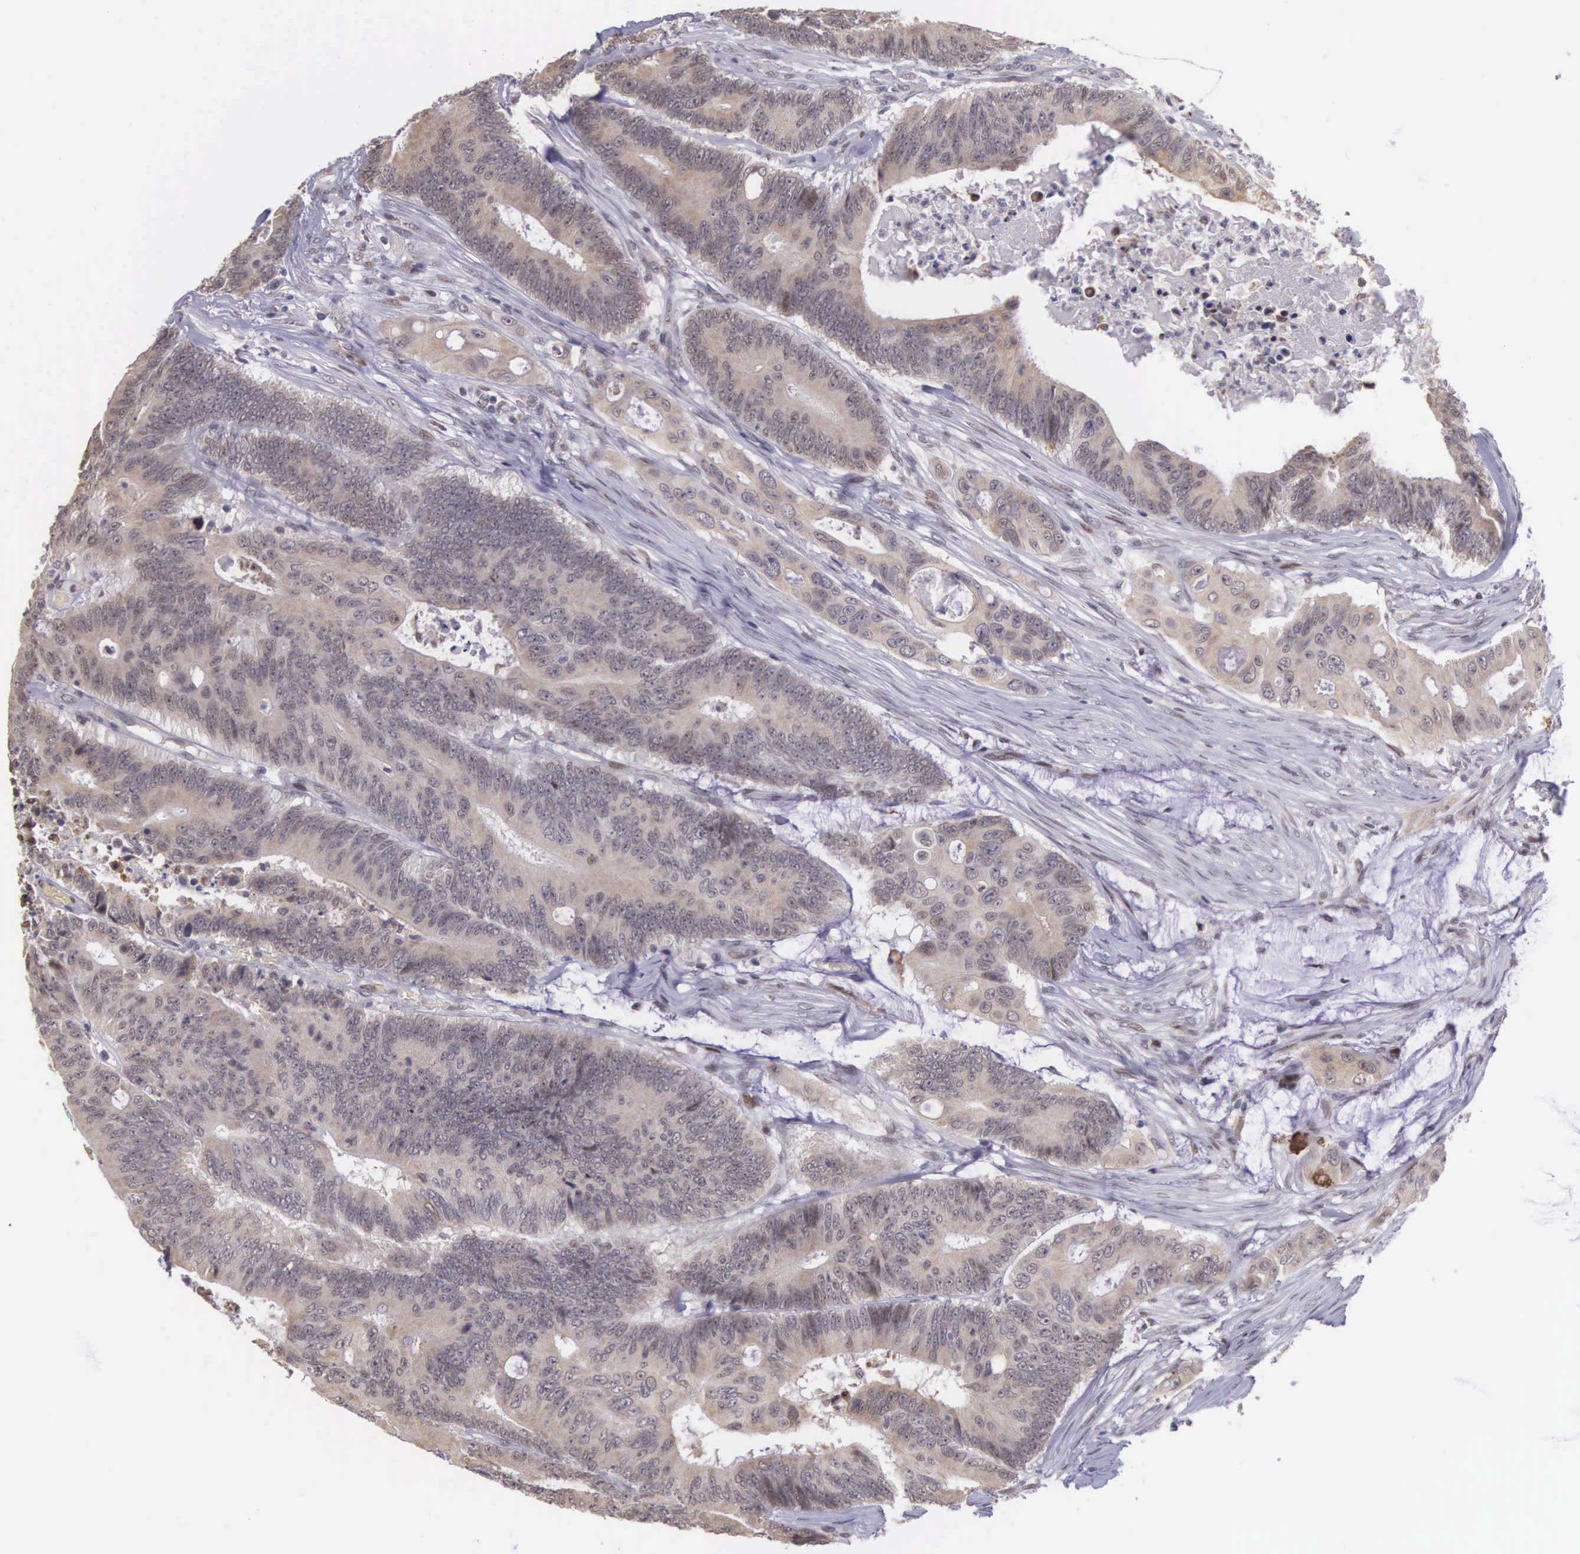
{"staining": {"intensity": "moderate", "quantity": ">75%", "location": "cytoplasmic/membranous"}, "tissue": "colorectal cancer", "cell_type": "Tumor cells", "image_type": "cancer", "snomed": [{"axis": "morphology", "description": "Adenocarcinoma, NOS"}, {"axis": "topography", "description": "Colon"}], "caption": "Immunohistochemistry staining of colorectal cancer, which exhibits medium levels of moderate cytoplasmic/membranous staining in about >75% of tumor cells indicating moderate cytoplasmic/membranous protein positivity. The staining was performed using DAB (brown) for protein detection and nuclei were counterstained in hematoxylin (blue).", "gene": "SLC25A21", "patient": {"sex": "male", "age": 65}}